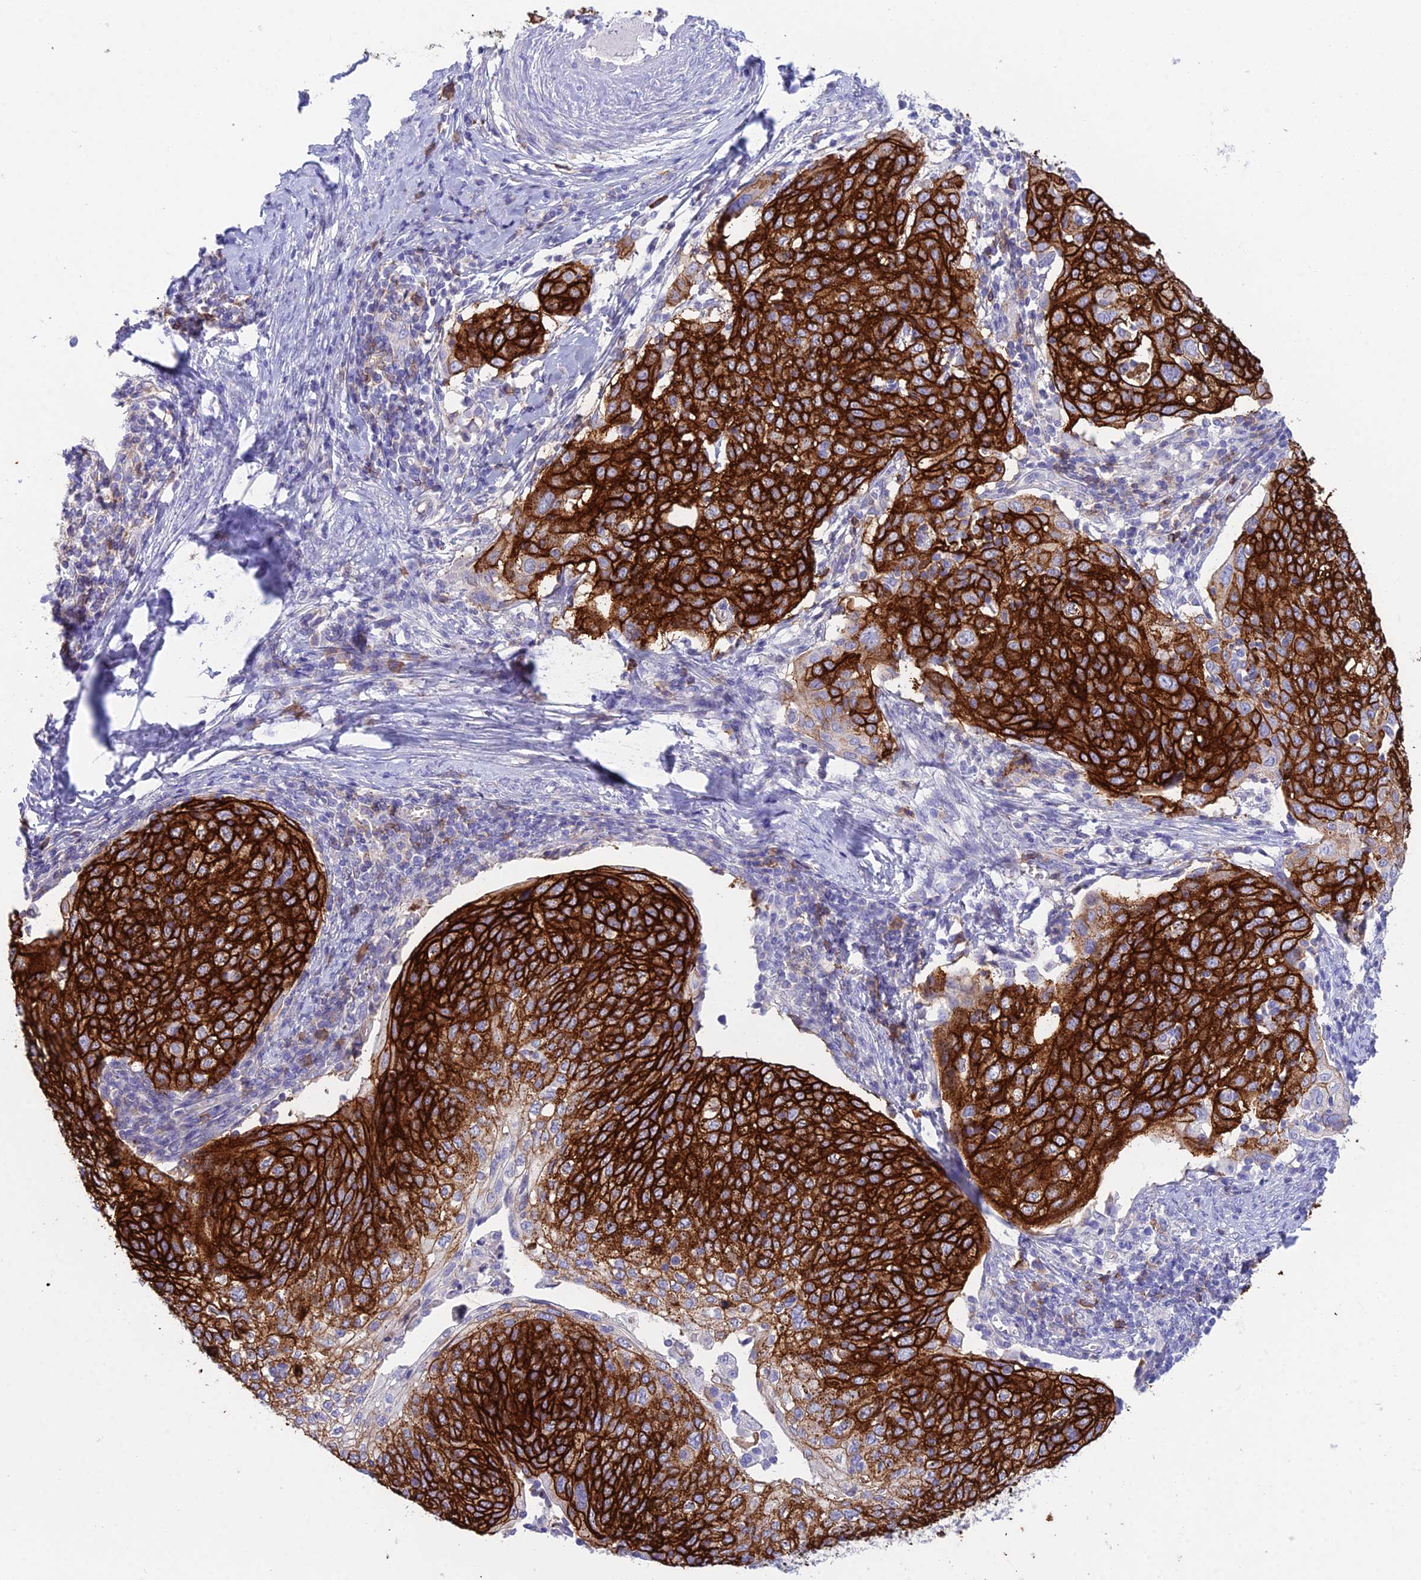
{"staining": {"intensity": "strong", "quantity": ">75%", "location": "cytoplasmic/membranous"}, "tissue": "cervical cancer", "cell_type": "Tumor cells", "image_type": "cancer", "snomed": [{"axis": "morphology", "description": "Squamous cell carcinoma, NOS"}, {"axis": "topography", "description": "Cervix"}], "caption": "Cervical squamous cell carcinoma was stained to show a protein in brown. There is high levels of strong cytoplasmic/membranous positivity in approximately >75% of tumor cells.", "gene": "OR1Q1", "patient": {"sex": "female", "age": 67}}